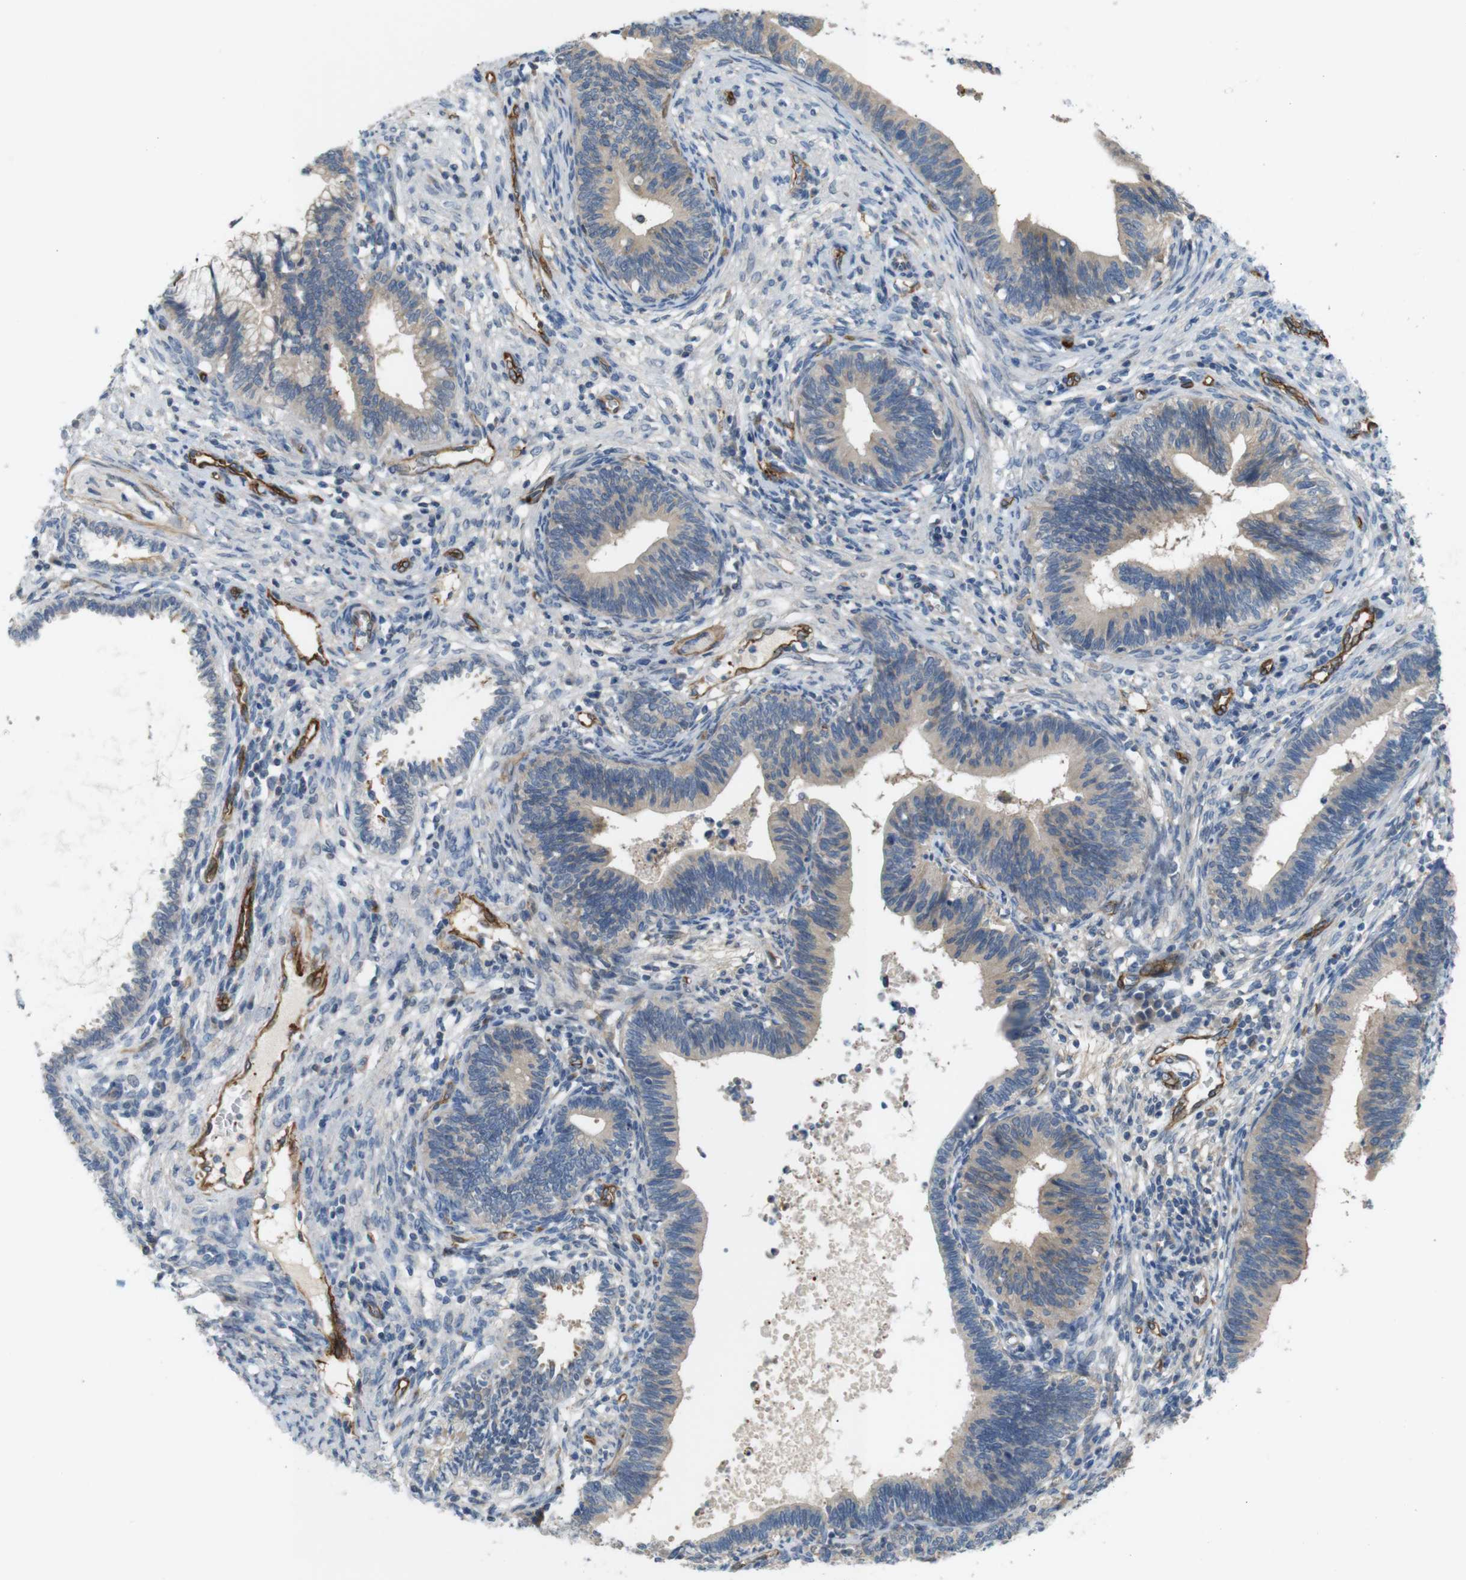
{"staining": {"intensity": "weak", "quantity": ">75%", "location": "cytoplasmic/membranous"}, "tissue": "cervical cancer", "cell_type": "Tumor cells", "image_type": "cancer", "snomed": [{"axis": "morphology", "description": "Adenocarcinoma, NOS"}, {"axis": "topography", "description": "Cervix"}], "caption": "This micrograph reveals immunohistochemistry staining of cervical adenocarcinoma, with low weak cytoplasmic/membranous expression in about >75% of tumor cells.", "gene": "BVES", "patient": {"sex": "female", "age": 44}}